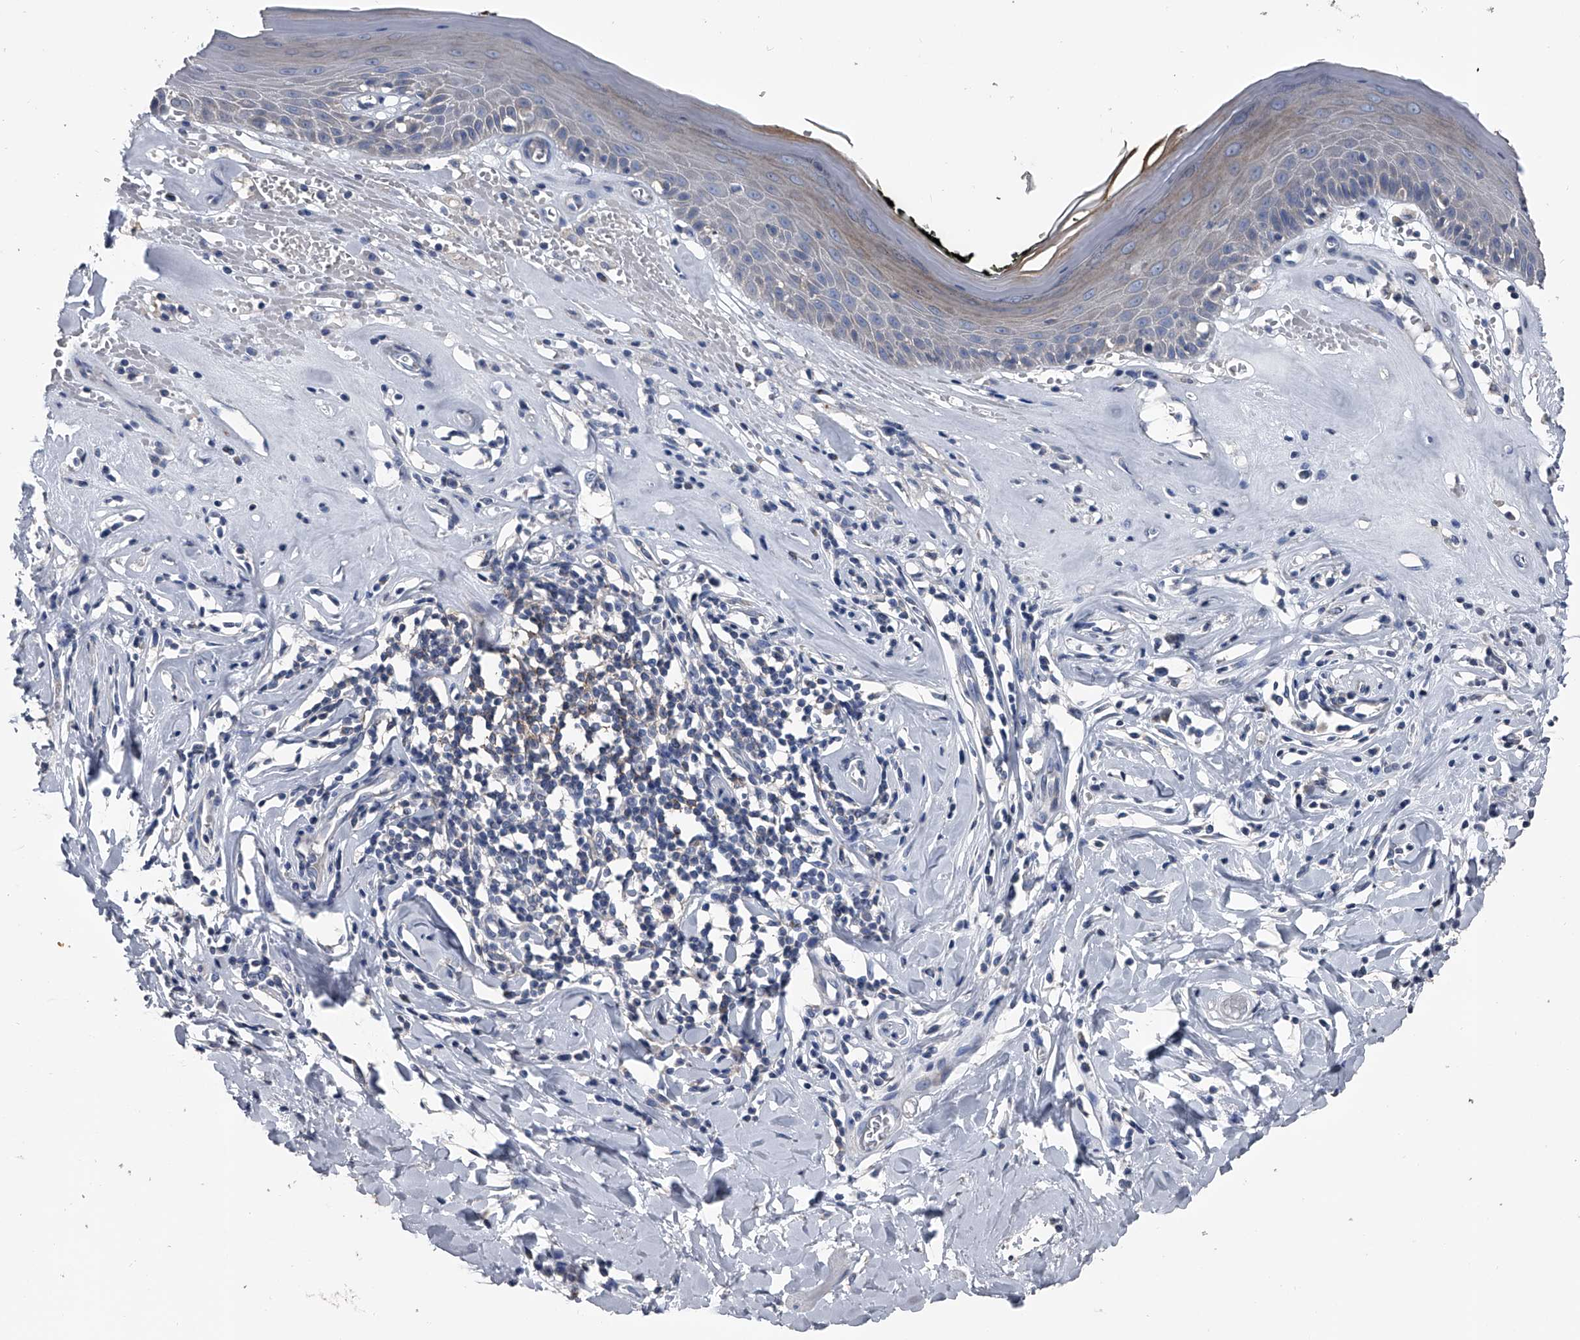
{"staining": {"intensity": "weak", "quantity": "<25%", "location": "cytoplasmic/membranous"}, "tissue": "skin", "cell_type": "Epidermal cells", "image_type": "normal", "snomed": [{"axis": "morphology", "description": "Normal tissue, NOS"}, {"axis": "morphology", "description": "Inflammation, NOS"}, {"axis": "topography", "description": "Vulva"}], "caption": "IHC micrograph of benign skin: skin stained with DAB (3,3'-diaminobenzidine) displays no significant protein staining in epidermal cells.", "gene": "KIF13A", "patient": {"sex": "female", "age": 84}}